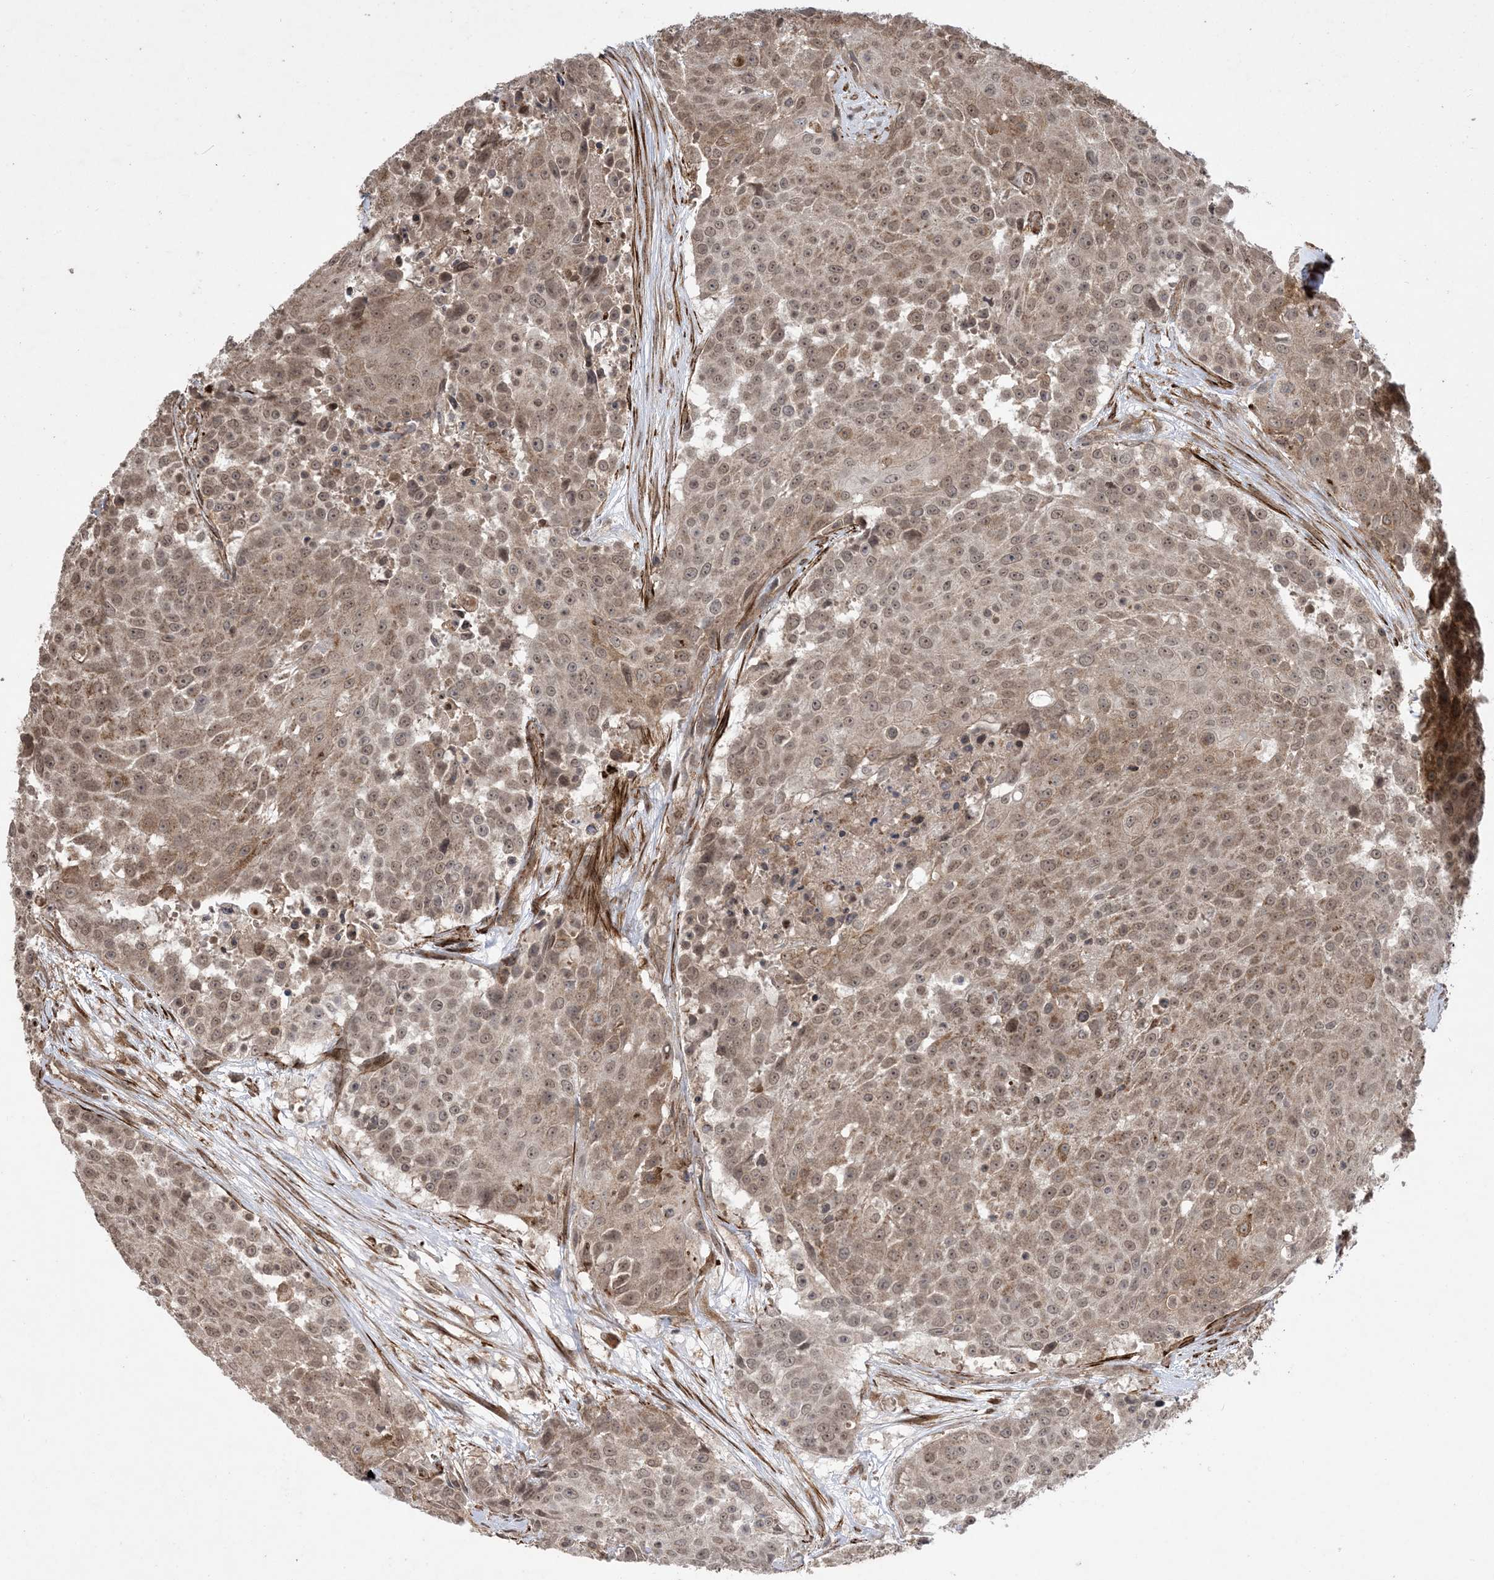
{"staining": {"intensity": "moderate", "quantity": ">75%", "location": "cytoplasmic/membranous,nuclear"}, "tissue": "urothelial cancer", "cell_type": "Tumor cells", "image_type": "cancer", "snomed": [{"axis": "morphology", "description": "Urothelial carcinoma, High grade"}, {"axis": "topography", "description": "Urinary bladder"}], "caption": "Immunohistochemistry (DAB (3,3'-diaminobenzidine)) staining of urothelial cancer reveals moderate cytoplasmic/membranous and nuclear protein staining in approximately >75% of tumor cells.", "gene": "ZNF511", "patient": {"sex": "female", "age": 63}}